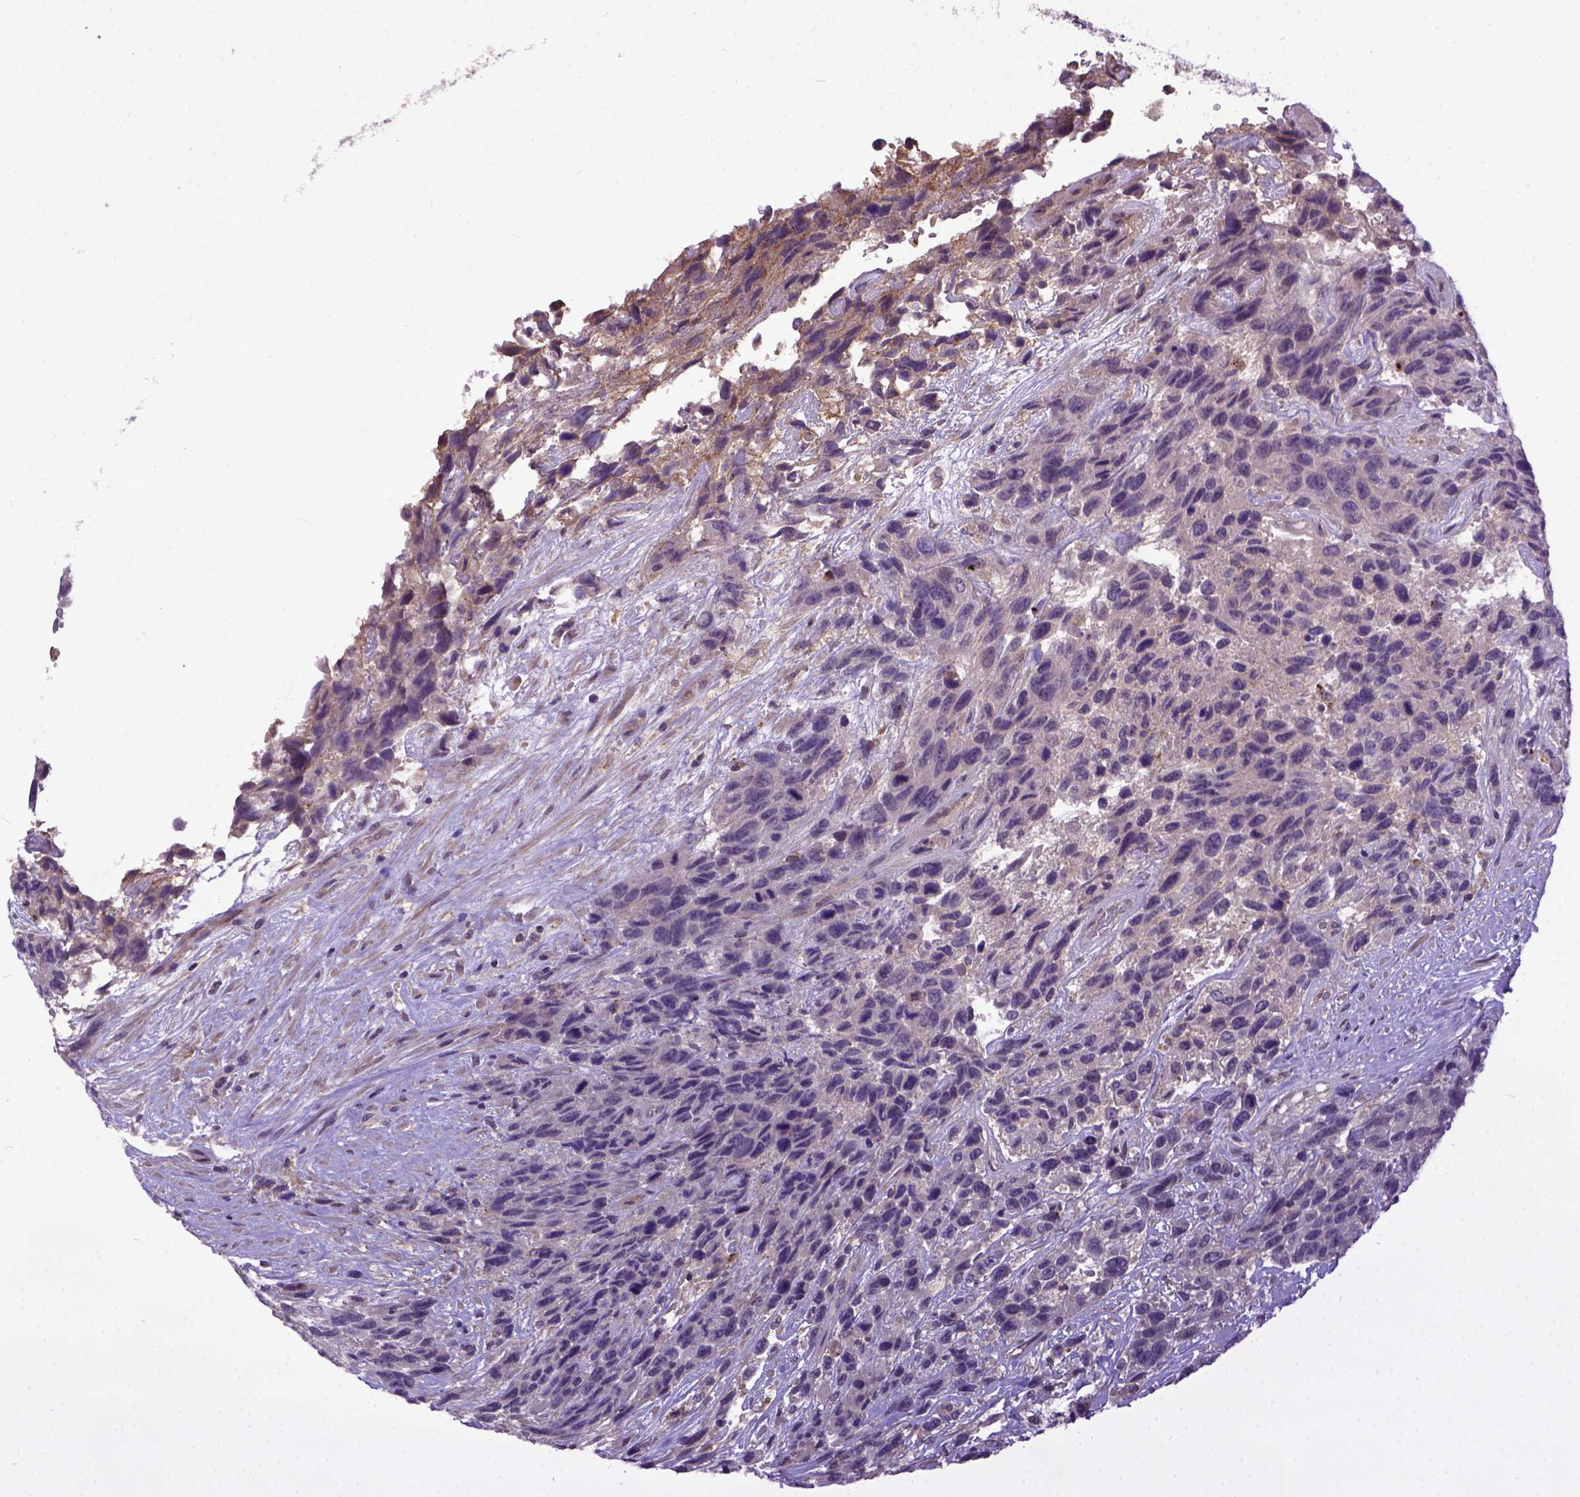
{"staining": {"intensity": "negative", "quantity": "none", "location": "none"}, "tissue": "urothelial cancer", "cell_type": "Tumor cells", "image_type": "cancer", "snomed": [{"axis": "morphology", "description": "Urothelial carcinoma, High grade"}, {"axis": "topography", "description": "Urinary bladder"}], "caption": "This histopathology image is of urothelial cancer stained with IHC to label a protein in brown with the nuclei are counter-stained blue. There is no positivity in tumor cells.", "gene": "CPNE1", "patient": {"sex": "female", "age": 70}}